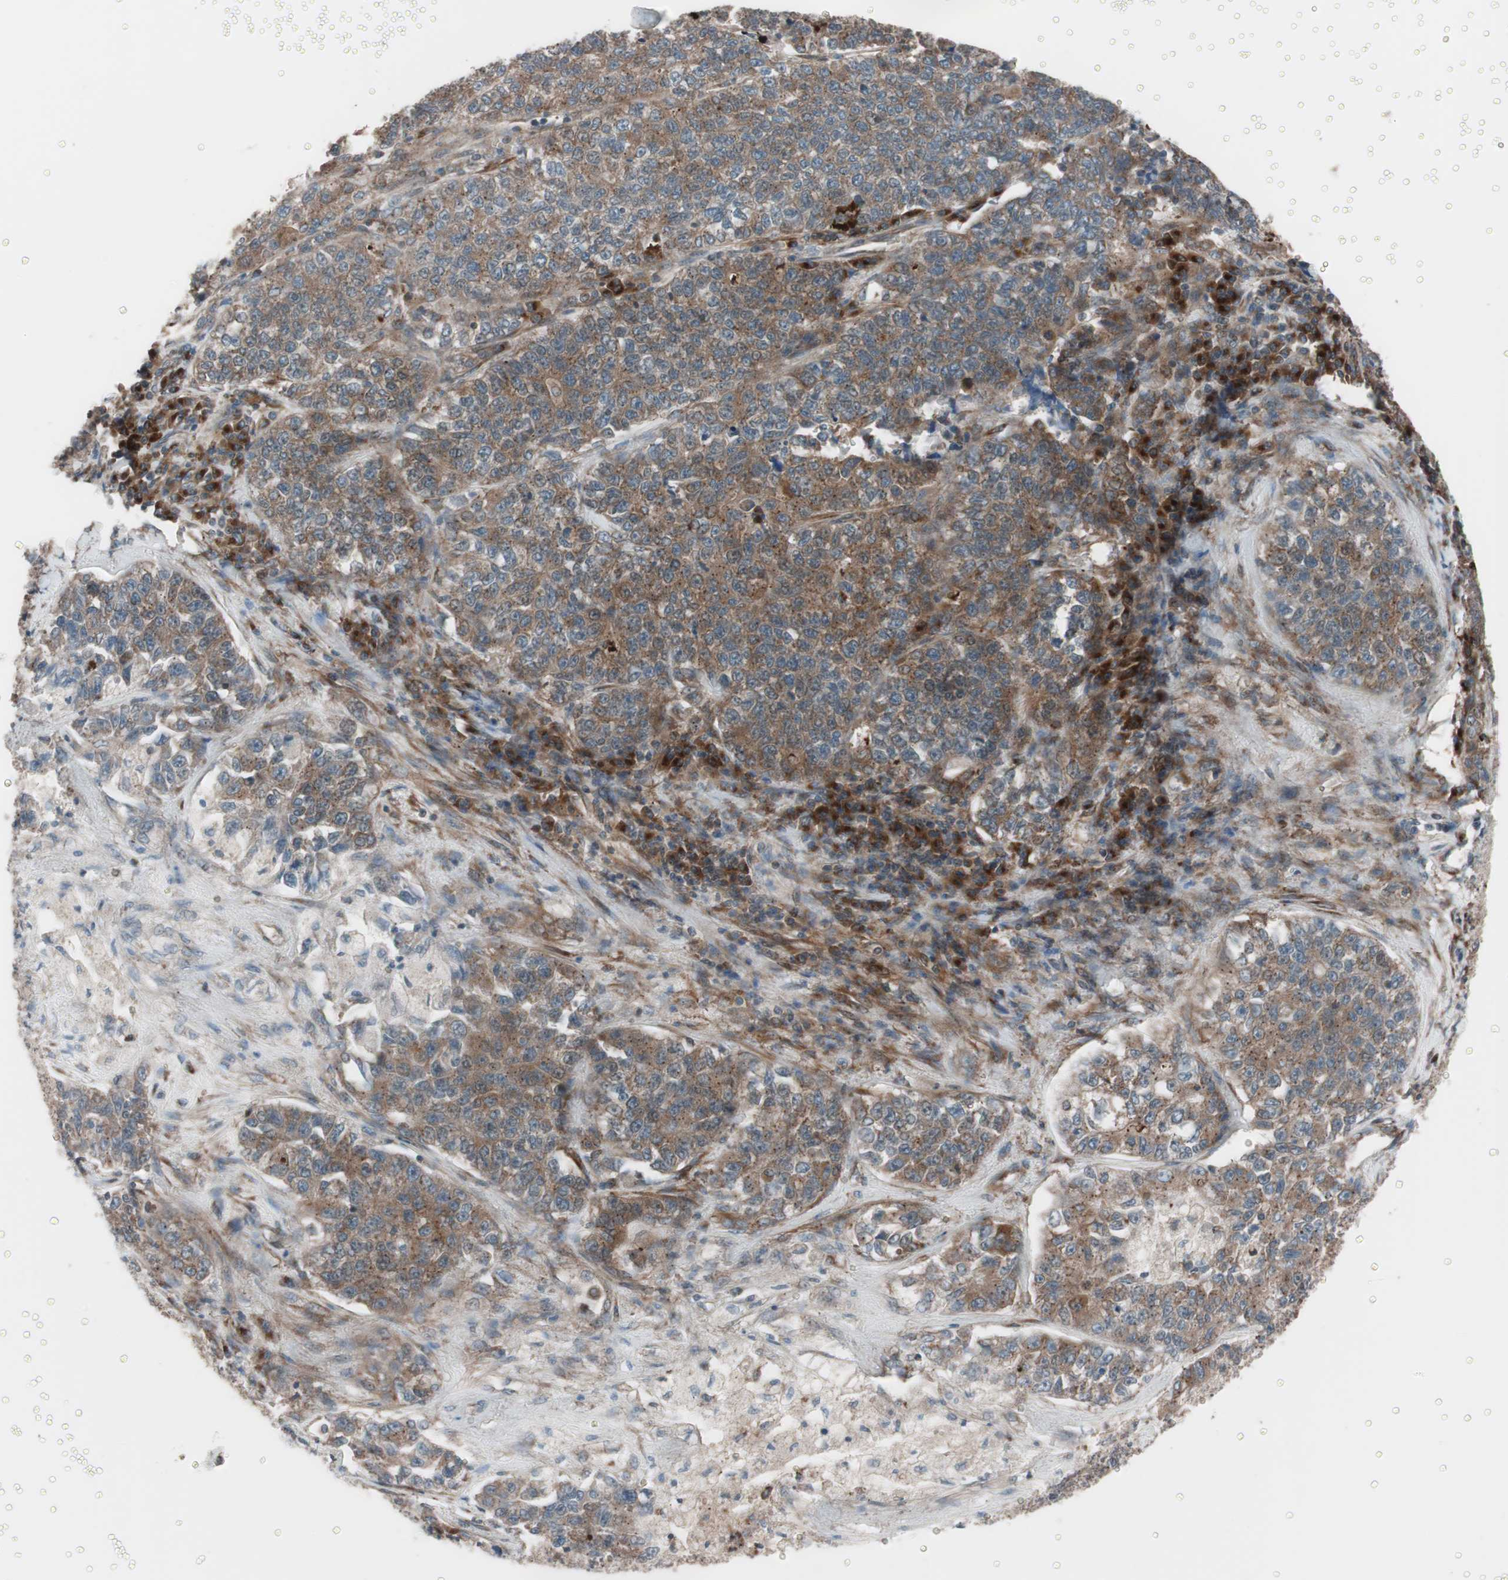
{"staining": {"intensity": "moderate", "quantity": ">75%", "location": "cytoplasmic/membranous"}, "tissue": "lung cancer", "cell_type": "Tumor cells", "image_type": "cancer", "snomed": [{"axis": "morphology", "description": "Adenocarcinoma, NOS"}, {"axis": "topography", "description": "Lung"}], "caption": "Lung adenocarcinoma stained with immunohistochemistry (IHC) displays moderate cytoplasmic/membranous staining in approximately >75% of tumor cells. (Brightfield microscopy of DAB IHC at high magnification).", "gene": "SEC31A", "patient": {"sex": "male", "age": 49}}